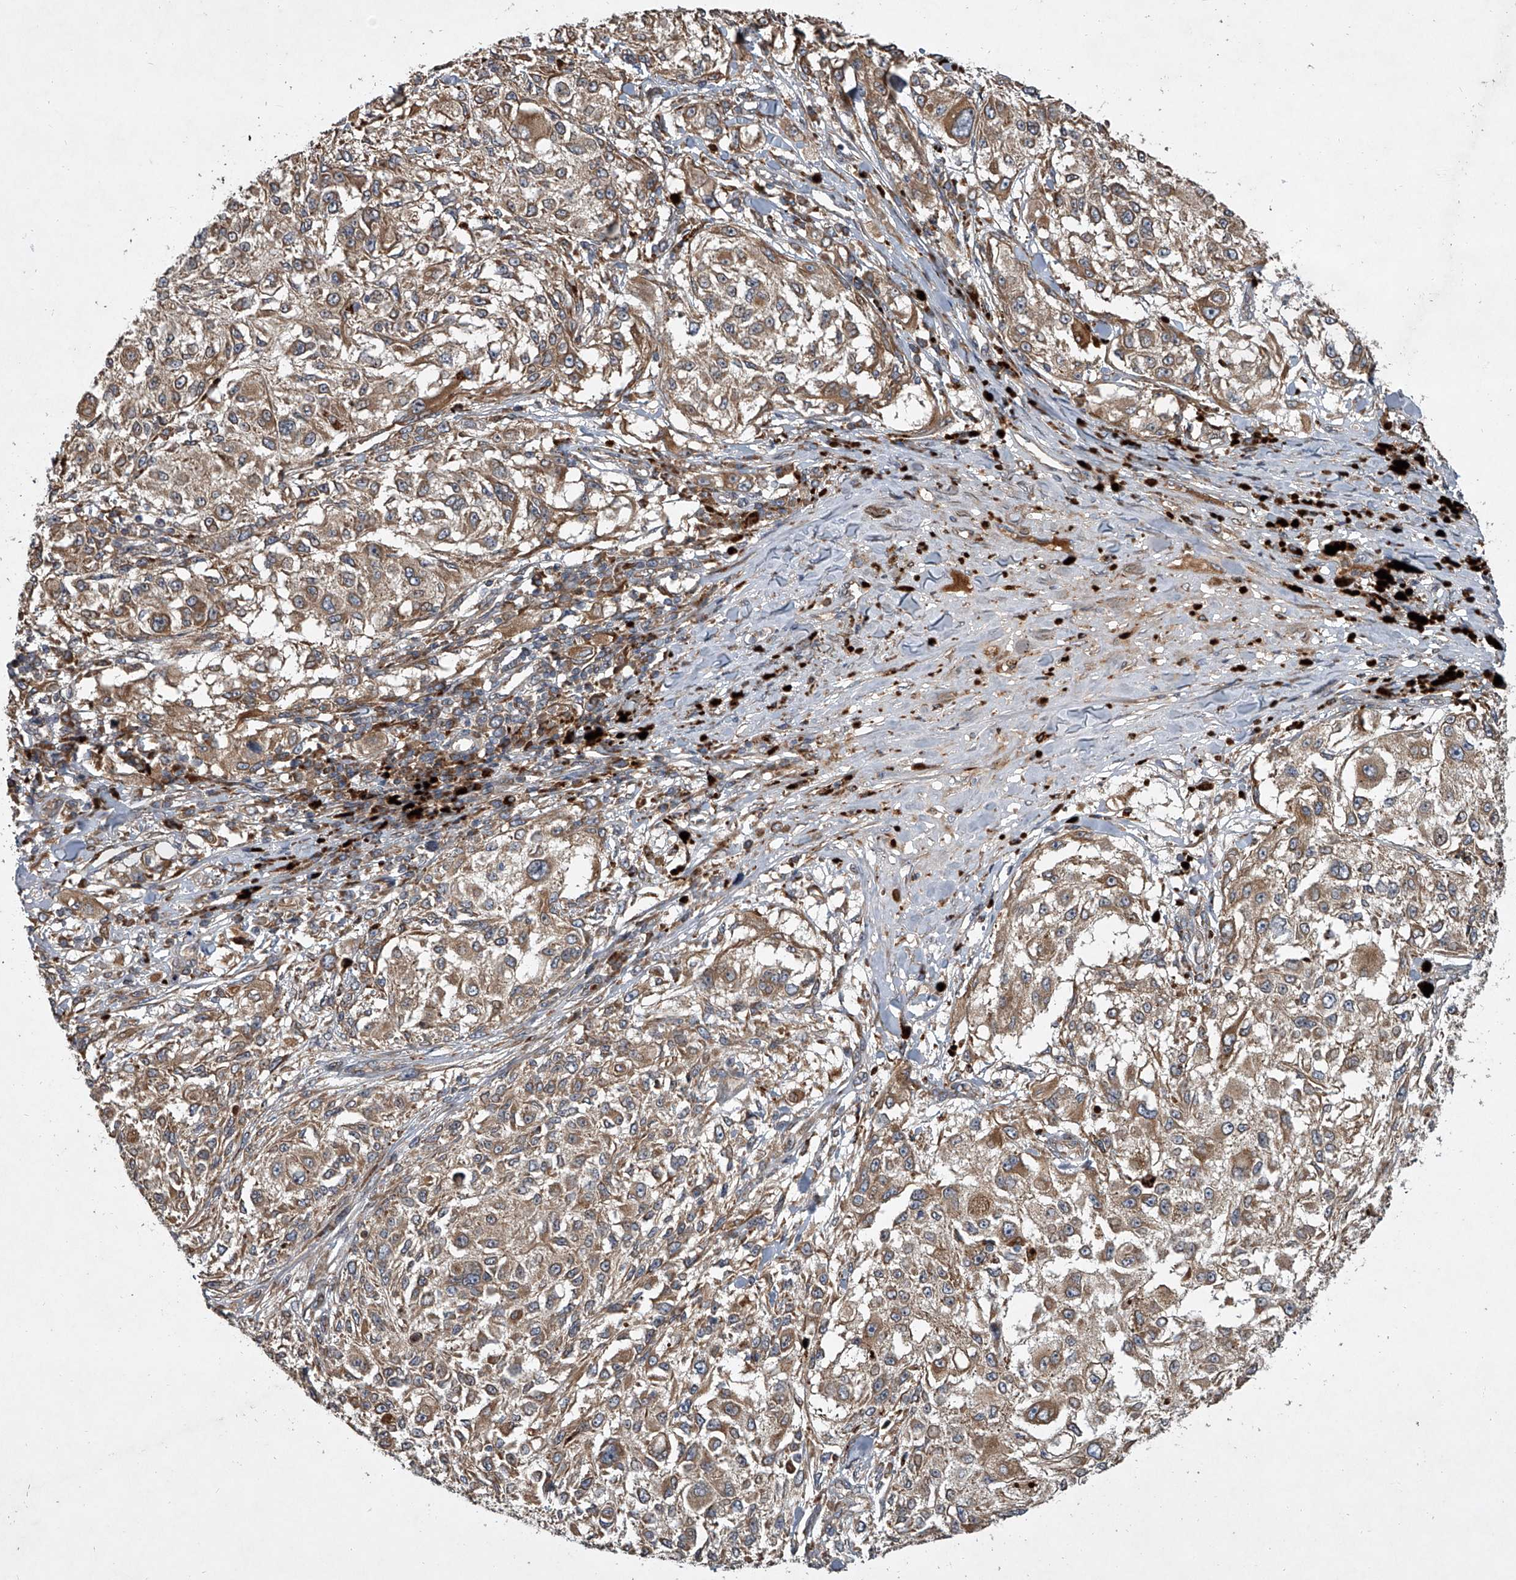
{"staining": {"intensity": "moderate", "quantity": ">75%", "location": "cytoplasmic/membranous"}, "tissue": "melanoma", "cell_type": "Tumor cells", "image_type": "cancer", "snomed": [{"axis": "morphology", "description": "Necrosis, NOS"}, {"axis": "morphology", "description": "Malignant melanoma, NOS"}, {"axis": "topography", "description": "Skin"}], "caption": "Melanoma was stained to show a protein in brown. There is medium levels of moderate cytoplasmic/membranous staining in about >75% of tumor cells. (DAB IHC, brown staining for protein, blue staining for nuclei).", "gene": "EVA1C", "patient": {"sex": "female", "age": 87}}